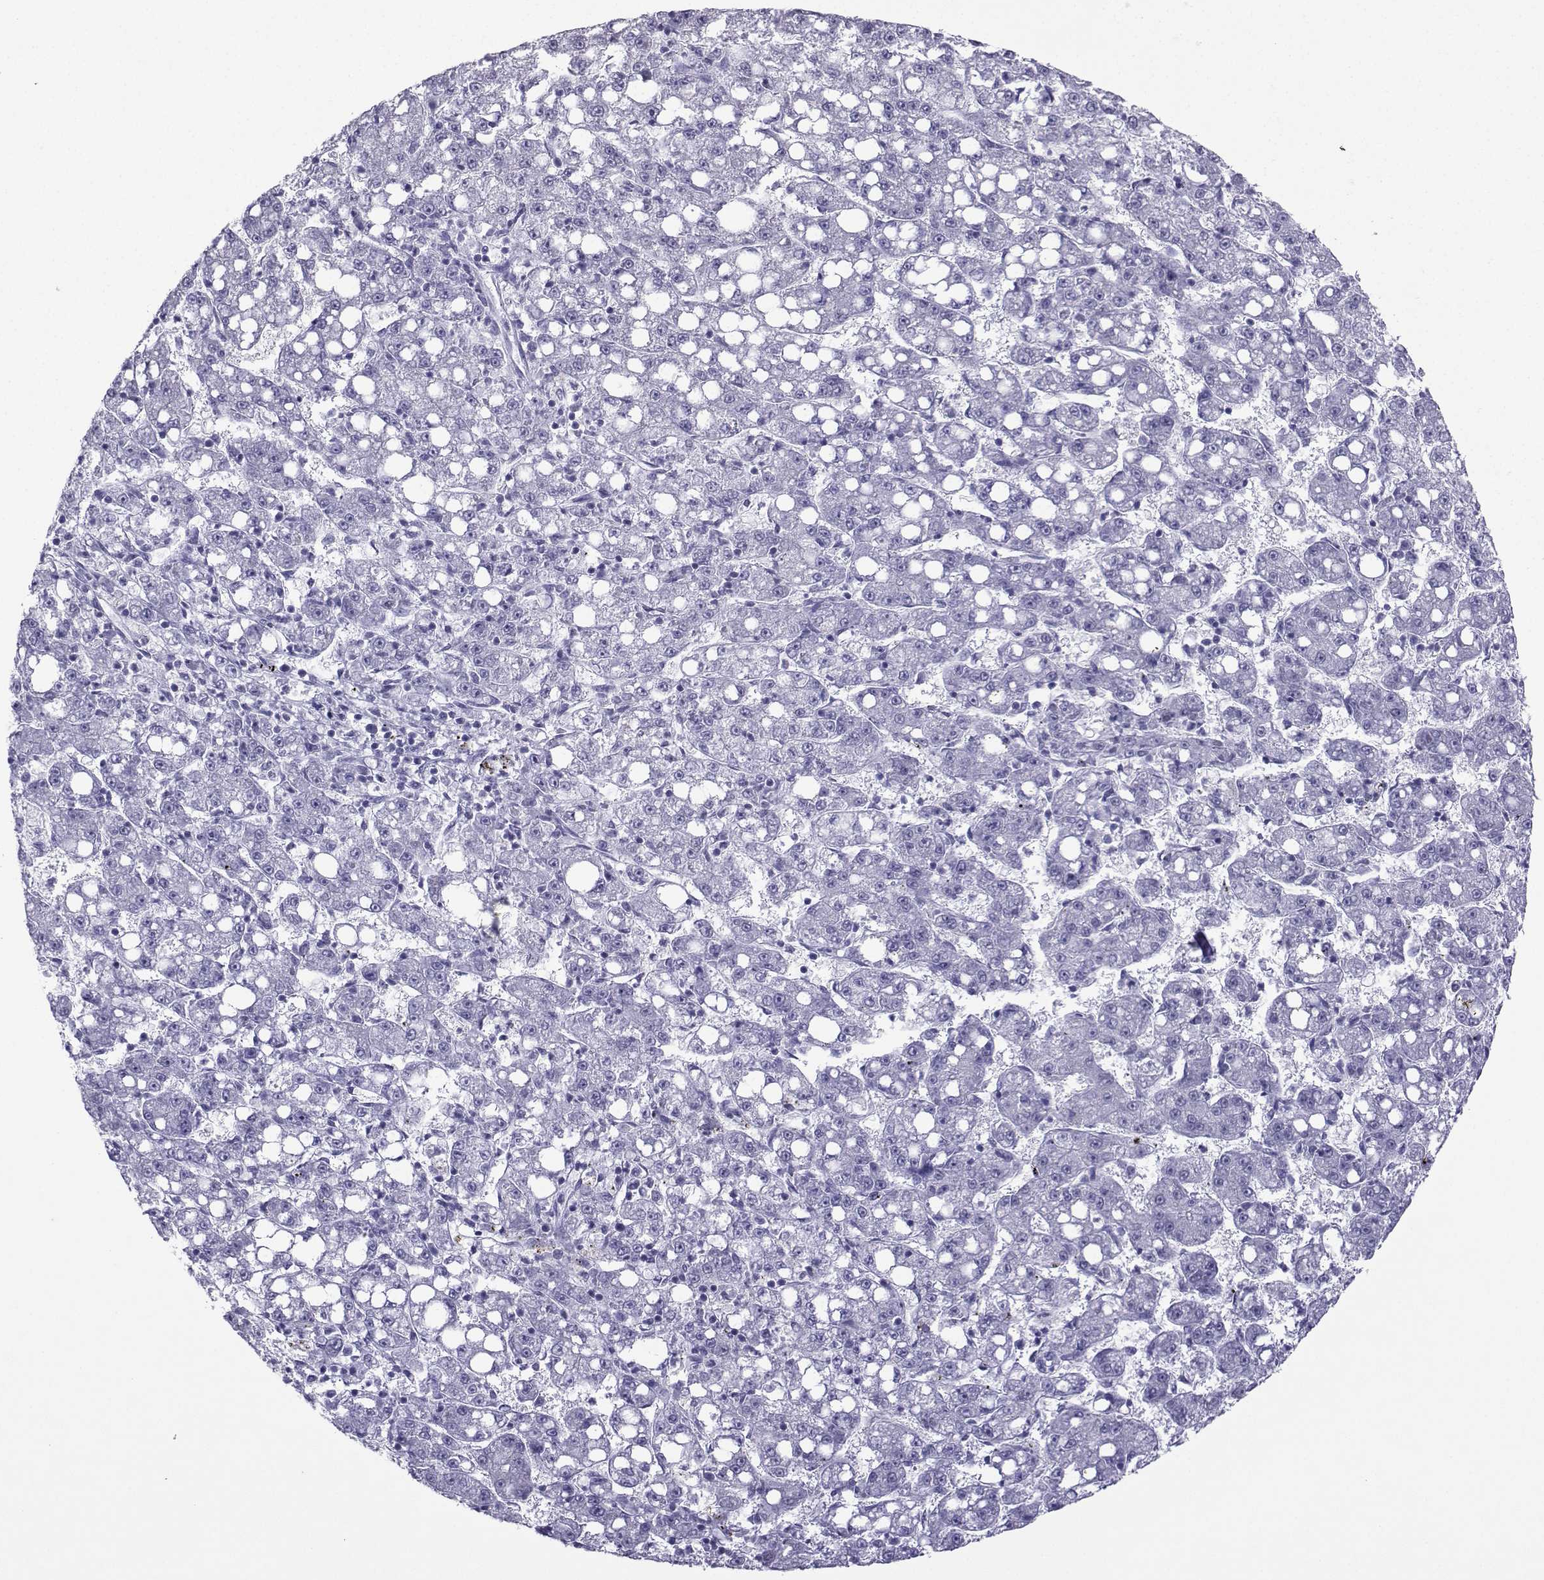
{"staining": {"intensity": "negative", "quantity": "none", "location": "none"}, "tissue": "liver cancer", "cell_type": "Tumor cells", "image_type": "cancer", "snomed": [{"axis": "morphology", "description": "Carcinoma, Hepatocellular, NOS"}, {"axis": "topography", "description": "Liver"}], "caption": "This is a histopathology image of immunohistochemistry staining of liver cancer, which shows no positivity in tumor cells.", "gene": "LORICRIN", "patient": {"sex": "female", "age": 65}}